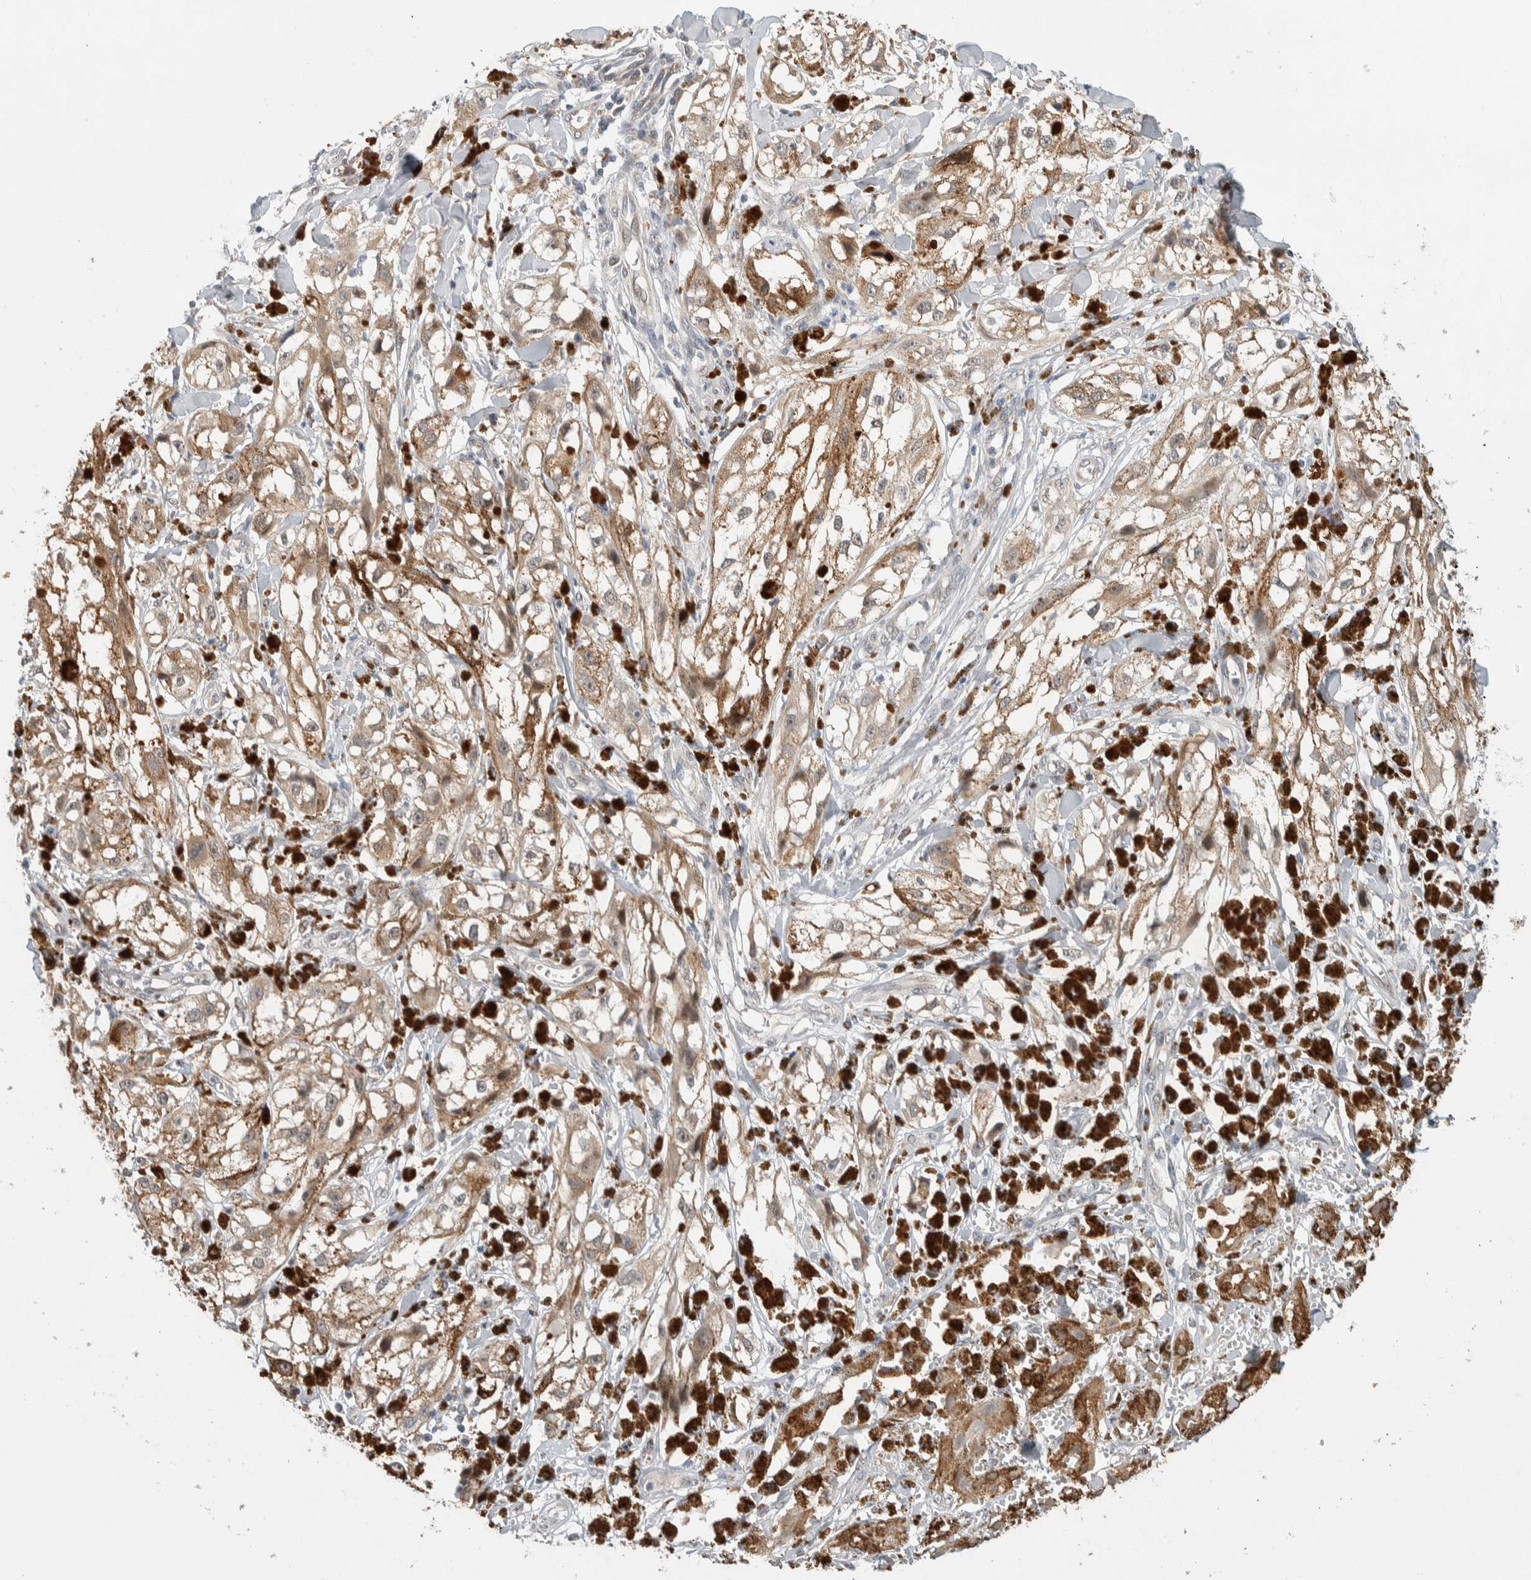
{"staining": {"intensity": "moderate", "quantity": ">75%", "location": "cytoplasmic/membranous"}, "tissue": "melanoma", "cell_type": "Tumor cells", "image_type": "cancer", "snomed": [{"axis": "morphology", "description": "Malignant melanoma, NOS"}, {"axis": "topography", "description": "Skin"}], "caption": "Human malignant melanoma stained with a brown dye displays moderate cytoplasmic/membranous positive staining in about >75% of tumor cells.", "gene": "SHPK", "patient": {"sex": "male", "age": 88}}